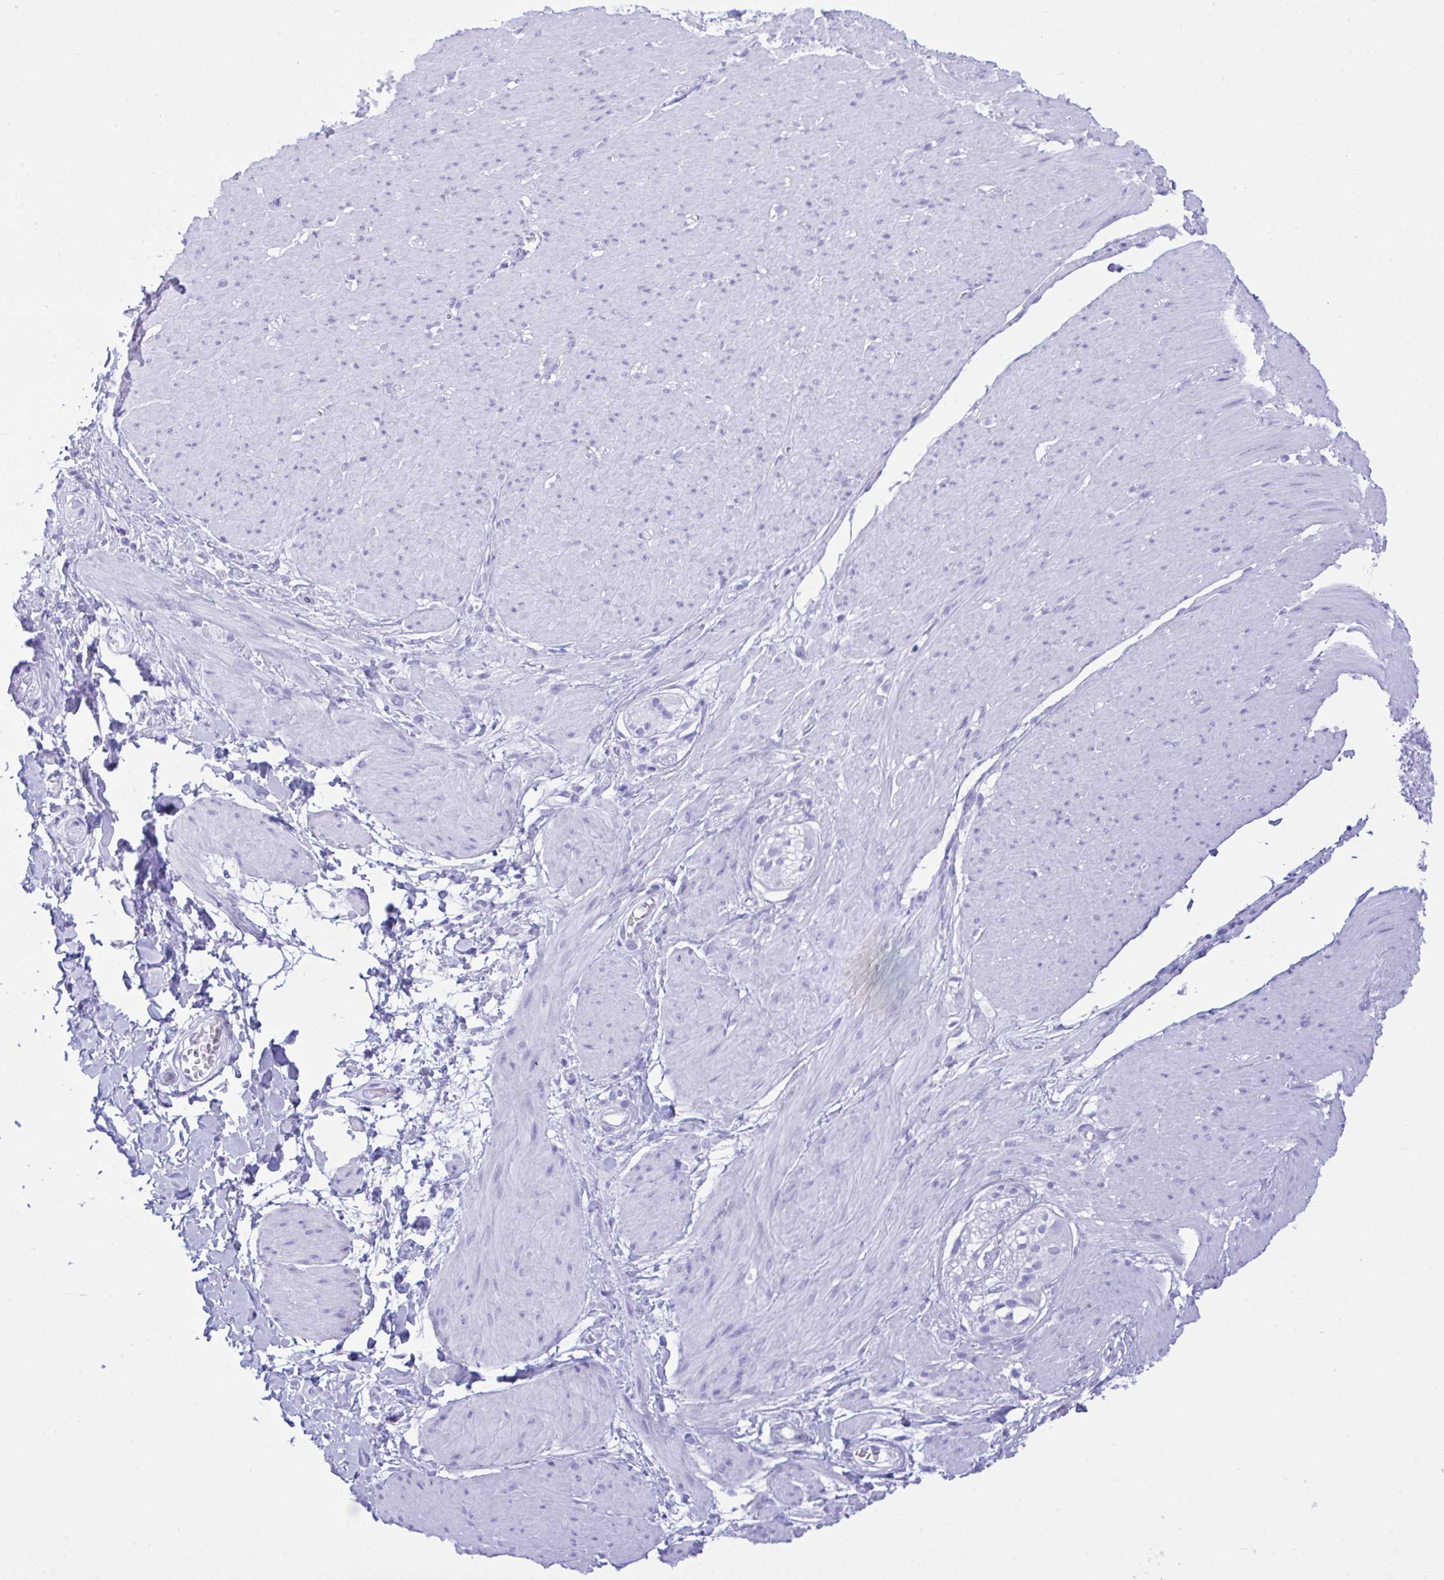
{"staining": {"intensity": "negative", "quantity": "none", "location": "none"}, "tissue": "smooth muscle", "cell_type": "Smooth muscle cells", "image_type": "normal", "snomed": [{"axis": "morphology", "description": "Normal tissue, NOS"}, {"axis": "topography", "description": "Smooth muscle"}, {"axis": "topography", "description": "Rectum"}], "caption": "This is a histopathology image of IHC staining of normal smooth muscle, which shows no positivity in smooth muscle cells.", "gene": "SELENOV", "patient": {"sex": "male", "age": 53}}